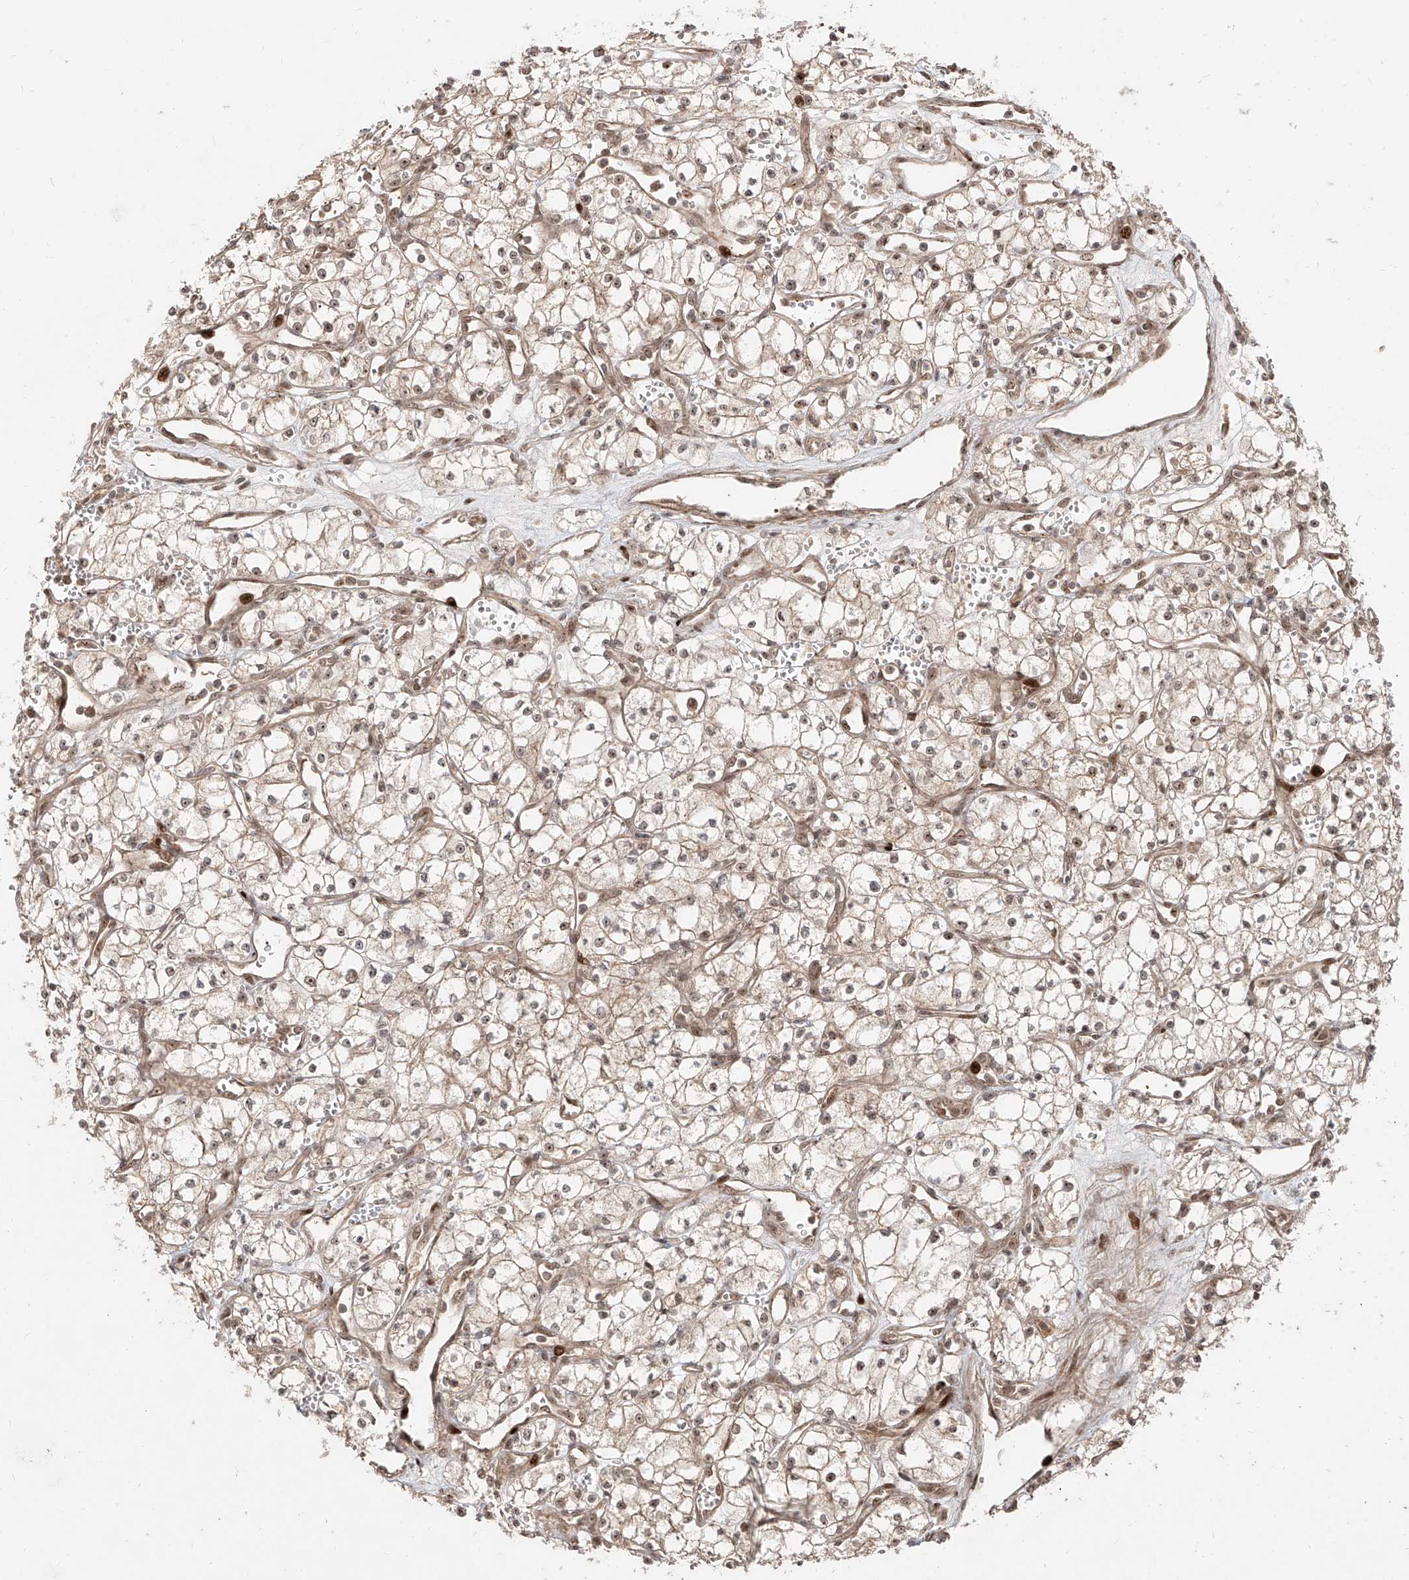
{"staining": {"intensity": "weak", "quantity": ">75%", "location": "nuclear"}, "tissue": "renal cancer", "cell_type": "Tumor cells", "image_type": "cancer", "snomed": [{"axis": "morphology", "description": "Adenocarcinoma, NOS"}, {"axis": "topography", "description": "Kidney"}], "caption": "This is an image of IHC staining of renal adenocarcinoma, which shows weak positivity in the nuclear of tumor cells.", "gene": "ZNF710", "patient": {"sex": "male", "age": 59}}